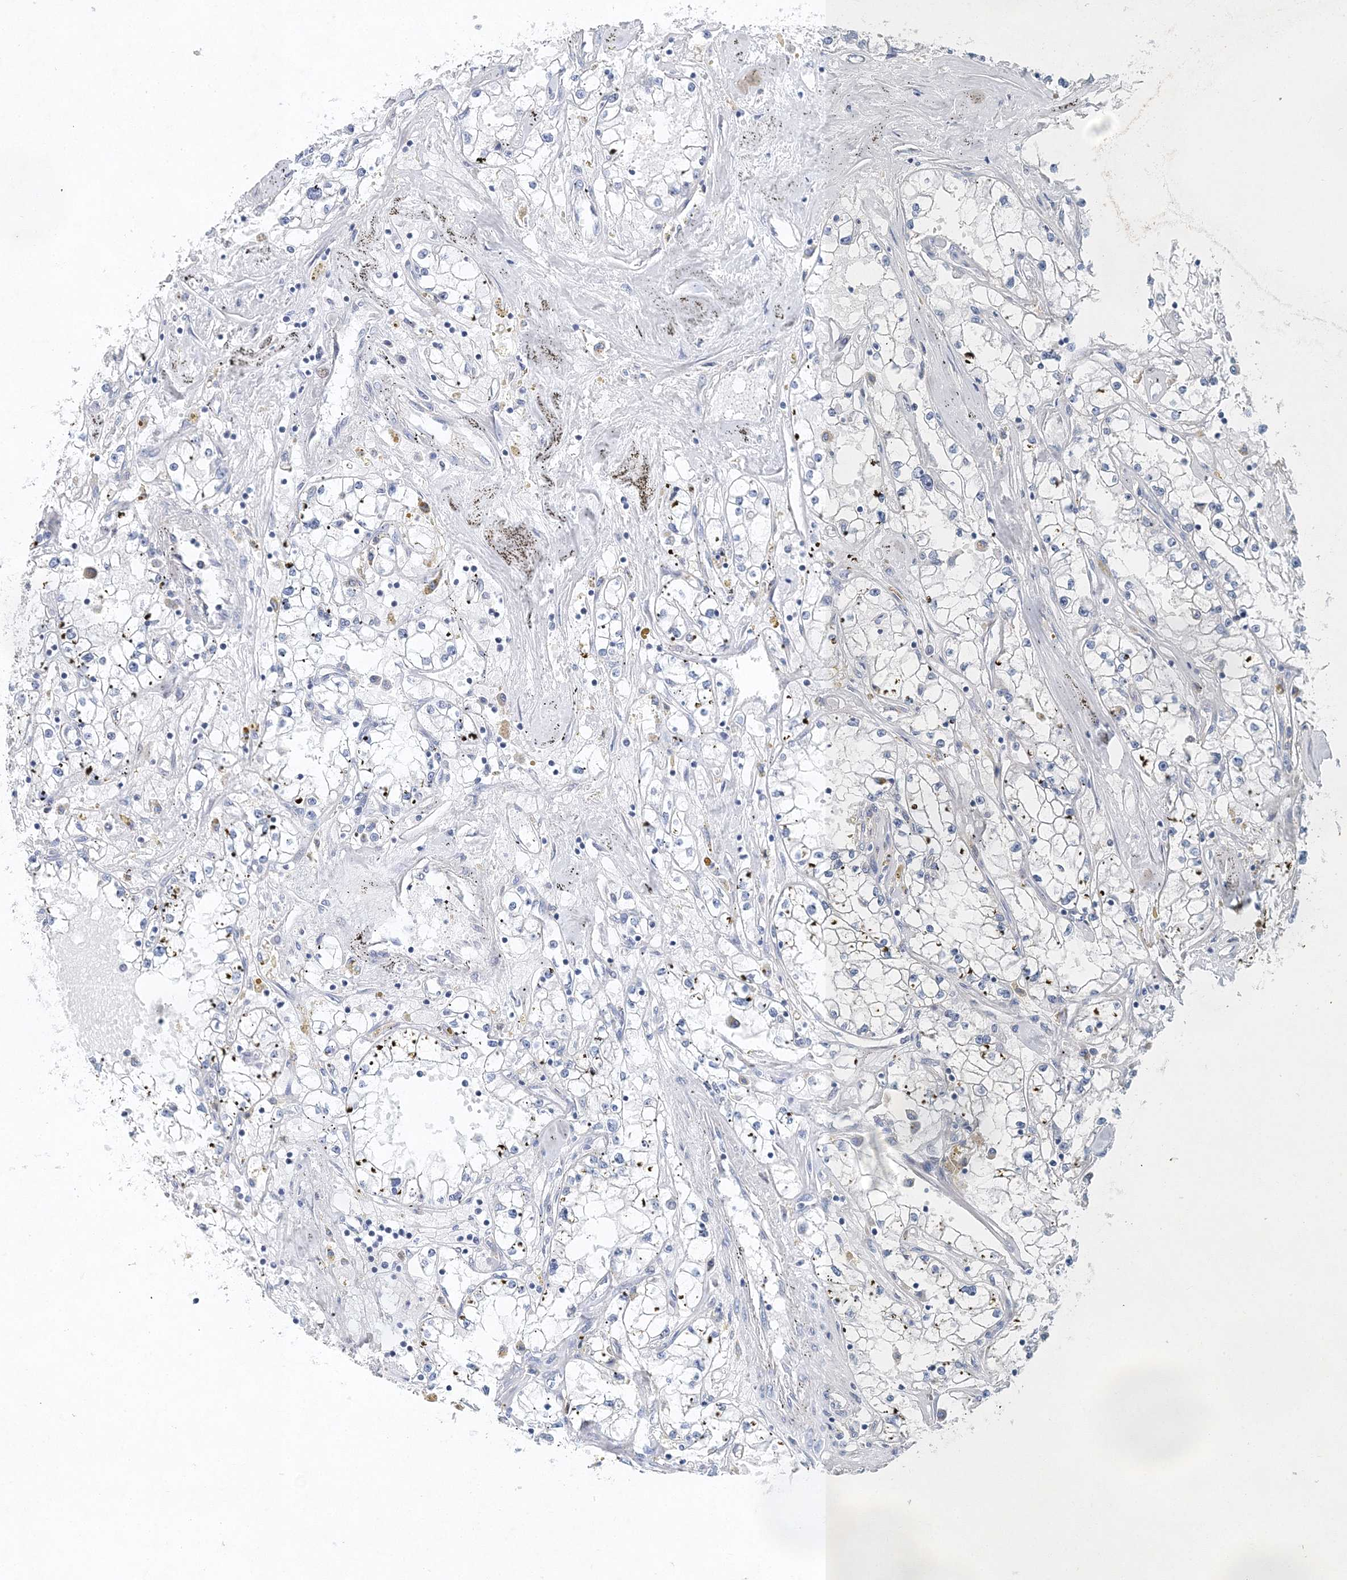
{"staining": {"intensity": "negative", "quantity": "none", "location": "none"}, "tissue": "renal cancer", "cell_type": "Tumor cells", "image_type": "cancer", "snomed": [{"axis": "morphology", "description": "Adenocarcinoma, NOS"}, {"axis": "topography", "description": "Kidney"}], "caption": "The IHC photomicrograph has no significant staining in tumor cells of renal cancer tissue. The staining was performed using DAB to visualize the protein expression in brown, while the nuclei were stained in blue with hematoxylin (Magnification: 20x).", "gene": "UIMC1", "patient": {"sex": "male", "age": 56}}